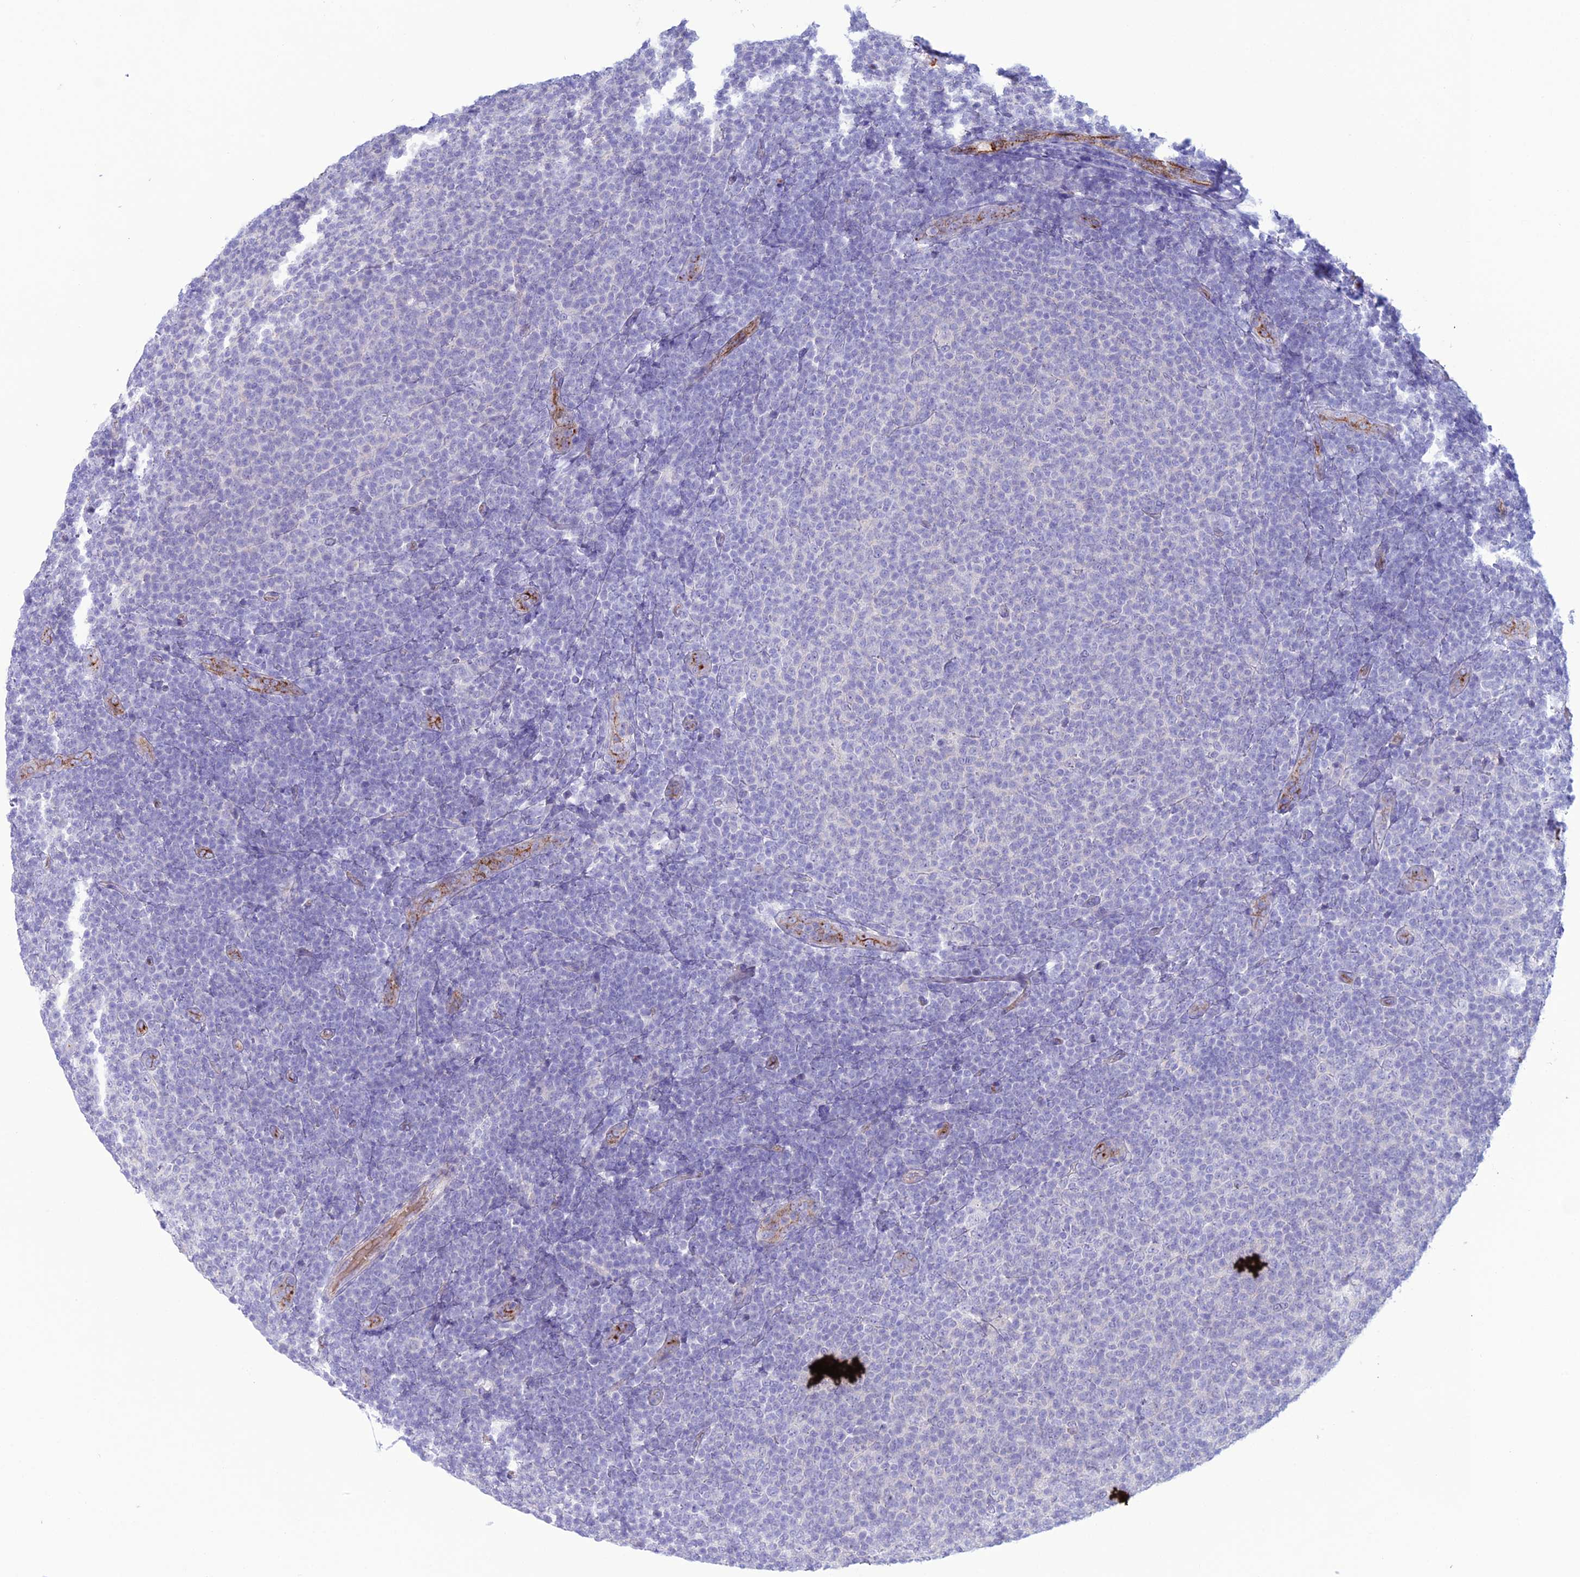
{"staining": {"intensity": "negative", "quantity": "none", "location": "none"}, "tissue": "lymphoma", "cell_type": "Tumor cells", "image_type": "cancer", "snomed": [{"axis": "morphology", "description": "Malignant lymphoma, non-Hodgkin's type, Low grade"}, {"axis": "topography", "description": "Lymph node"}], "caption": "Tumor cells show no significant protein expression in low-grade malignant lymphoma, non-Hodgkin's type.", "gene": "CDC42EP5", "patient": {"sex": "male", "age": 66}}